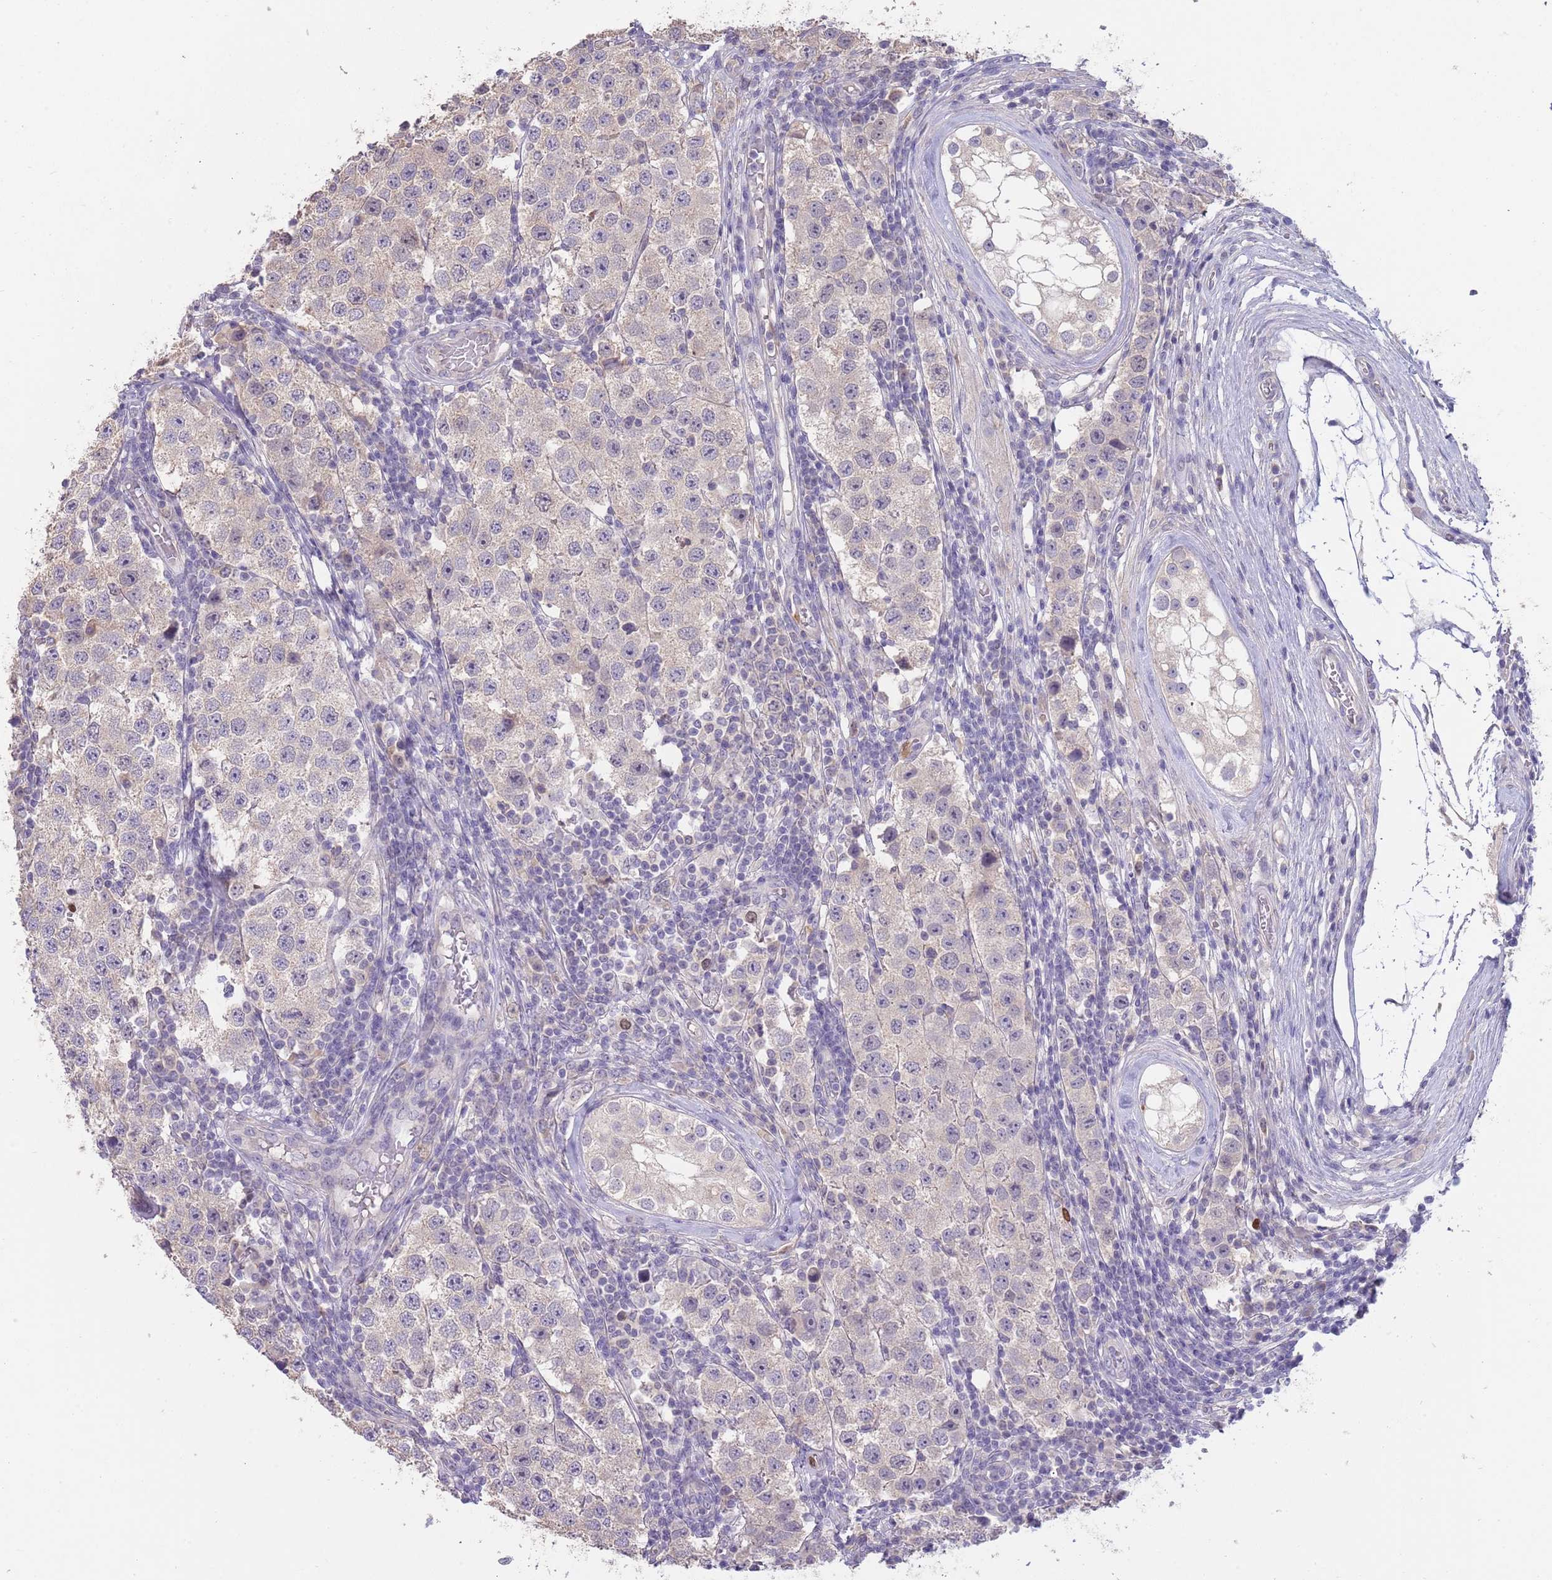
{"staining": {"intensity": "negative", "quantity": "none", "location": "none"}, "tissue": "testis cancer", "cell_type": "Tumor cells", "image_type": "cancer", "snomed": [{"axis": "morphology", "description": "Seminoma, NOS"}, {"axis": "topography", "description": "Testis"}], "caption": "There is no significant positivity in tumor cells of seminoma (testis).", "gene": "PIMREG", "patient": {"sex": "male", "age": 34}}